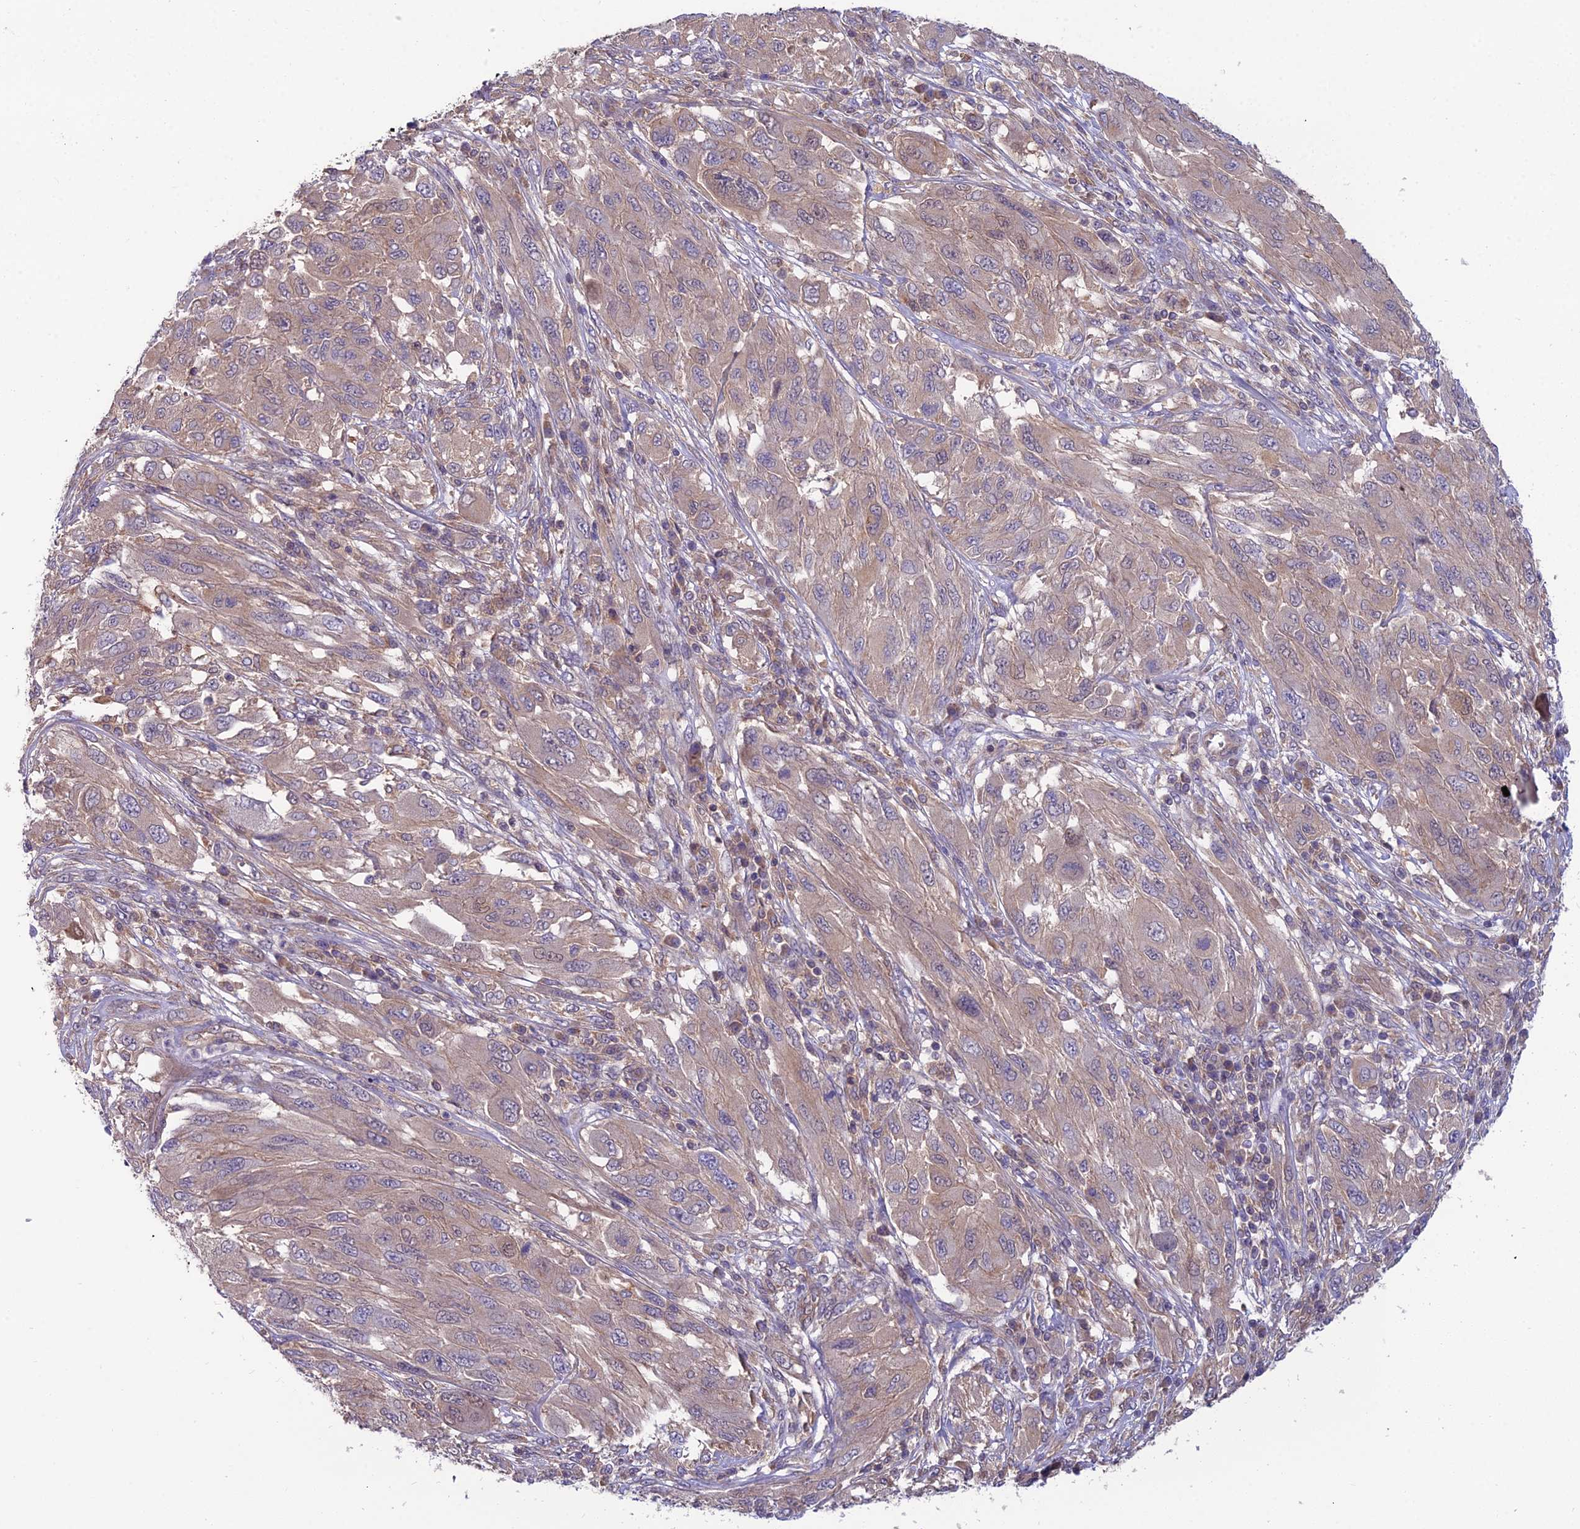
{"staining": {"intensity": "weak", "quantity": "25%-75%", "location": "cytoplasmic/membranous"}, "tissue": "melanoma", "cell_type": "Tumor cells", "image_type": "cancer", "snomed": [{"axis": "morphology", "description": "Malignant melanoma, NOS"}, {"axis": "topography", "description": "Skin"}], "caption": "High-power microscopy captured an immunohistochemistry photomicrograph of malignant melanoma, revealing weak cytoplasmic/membranous staining in about 25%-75% of tumor cells.", "gene": "MVD", "patient": {"sex": "female", "age": 91}}